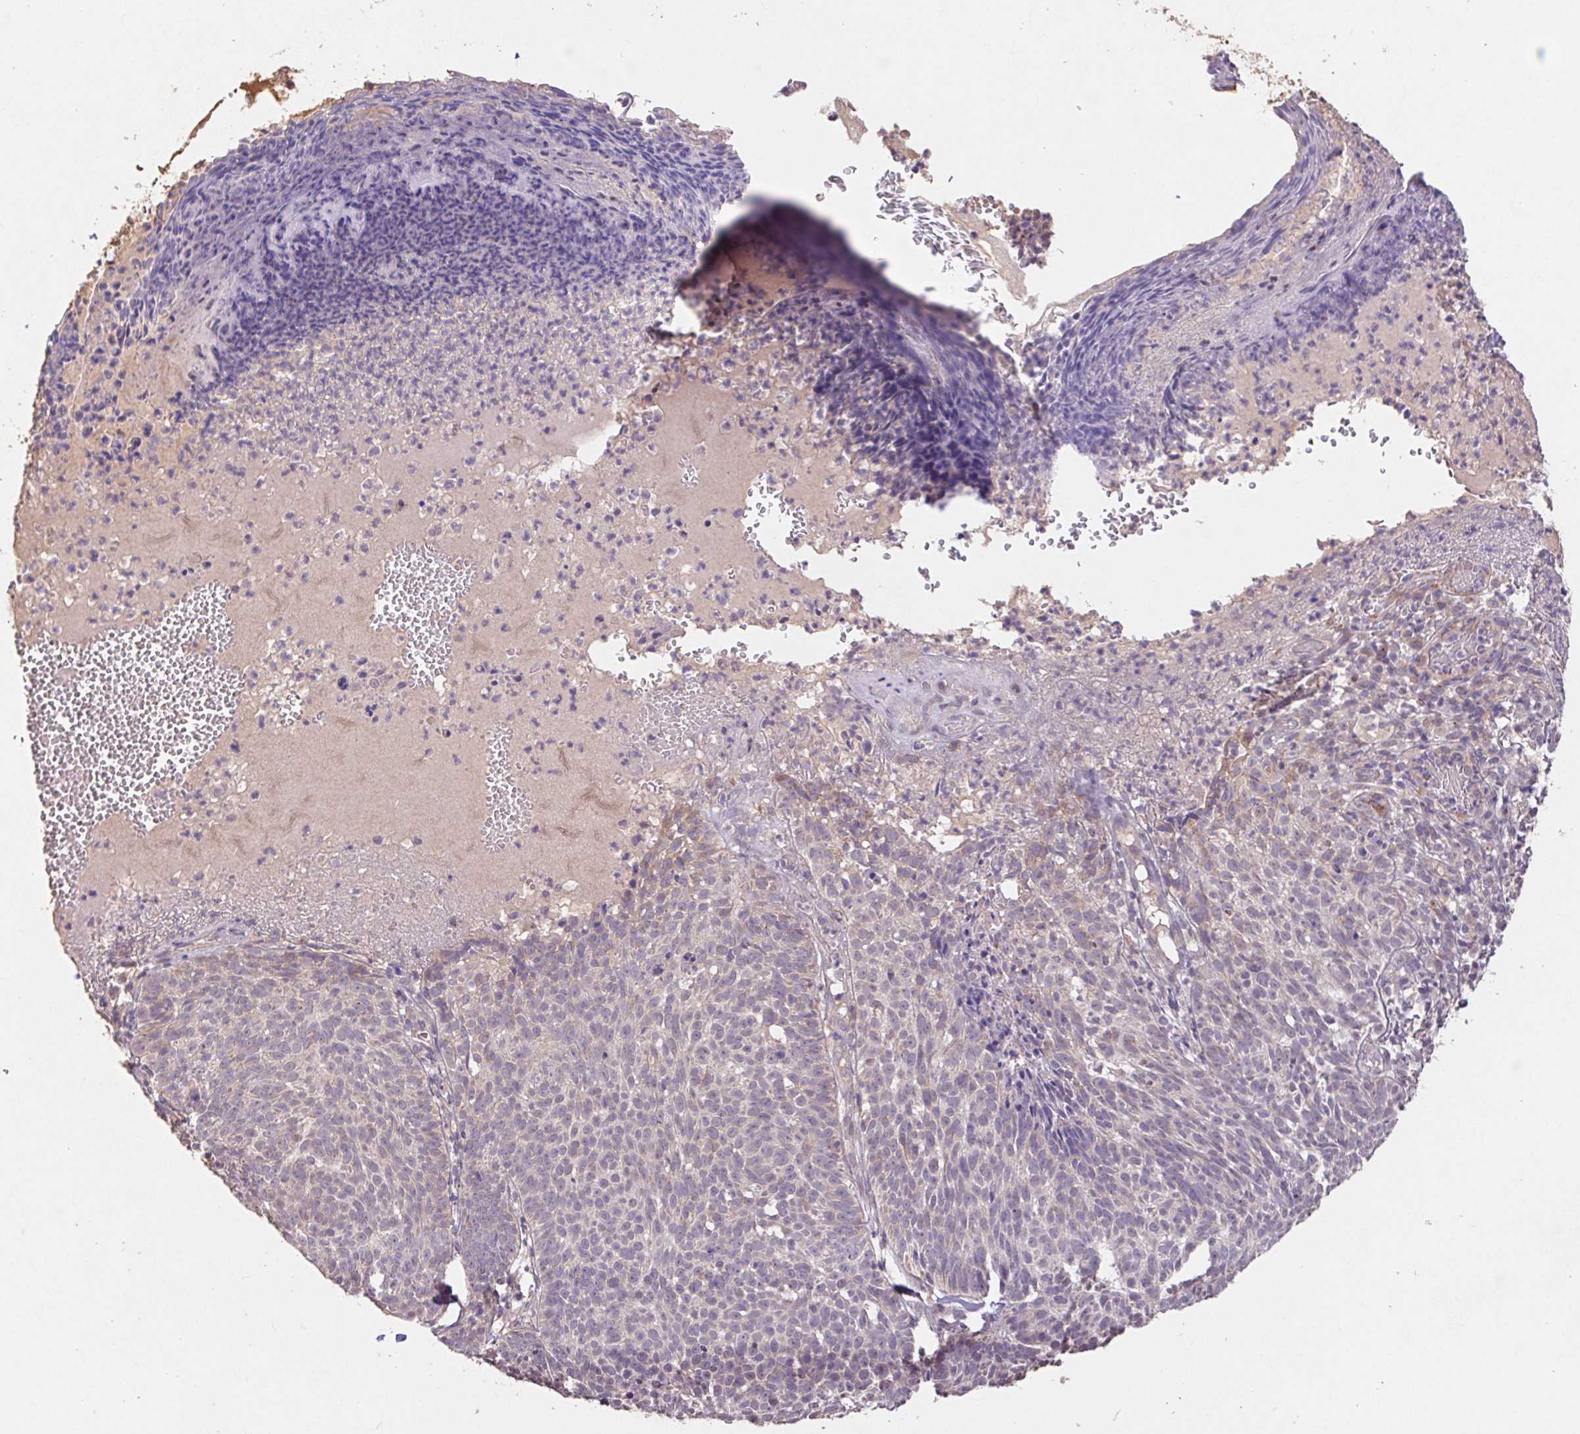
{"staining": {"intensity": "weak", "quantity": "<25%", "location": "cytoplasmic/membranous"}, "tissue": "skin cancer", "cell_type": "Tumor cells", "image_type": "cancer", "snomed": [{"axis": "morphology", "description": "Basal cell carcinoma"}, {"axis": "topography", "description": "Skin"}], "caption": "A photomicrograph of basal cell carcinoma (skin) stained for a protein shows no brown staining in tumor cells. (DAB (3,3'-diaminobenzidine) immunohistochemistry visualized using brightfield microscopy, high magnification).", "gene": "GRM2", "patient": {"sex": "male", "age": 90}}